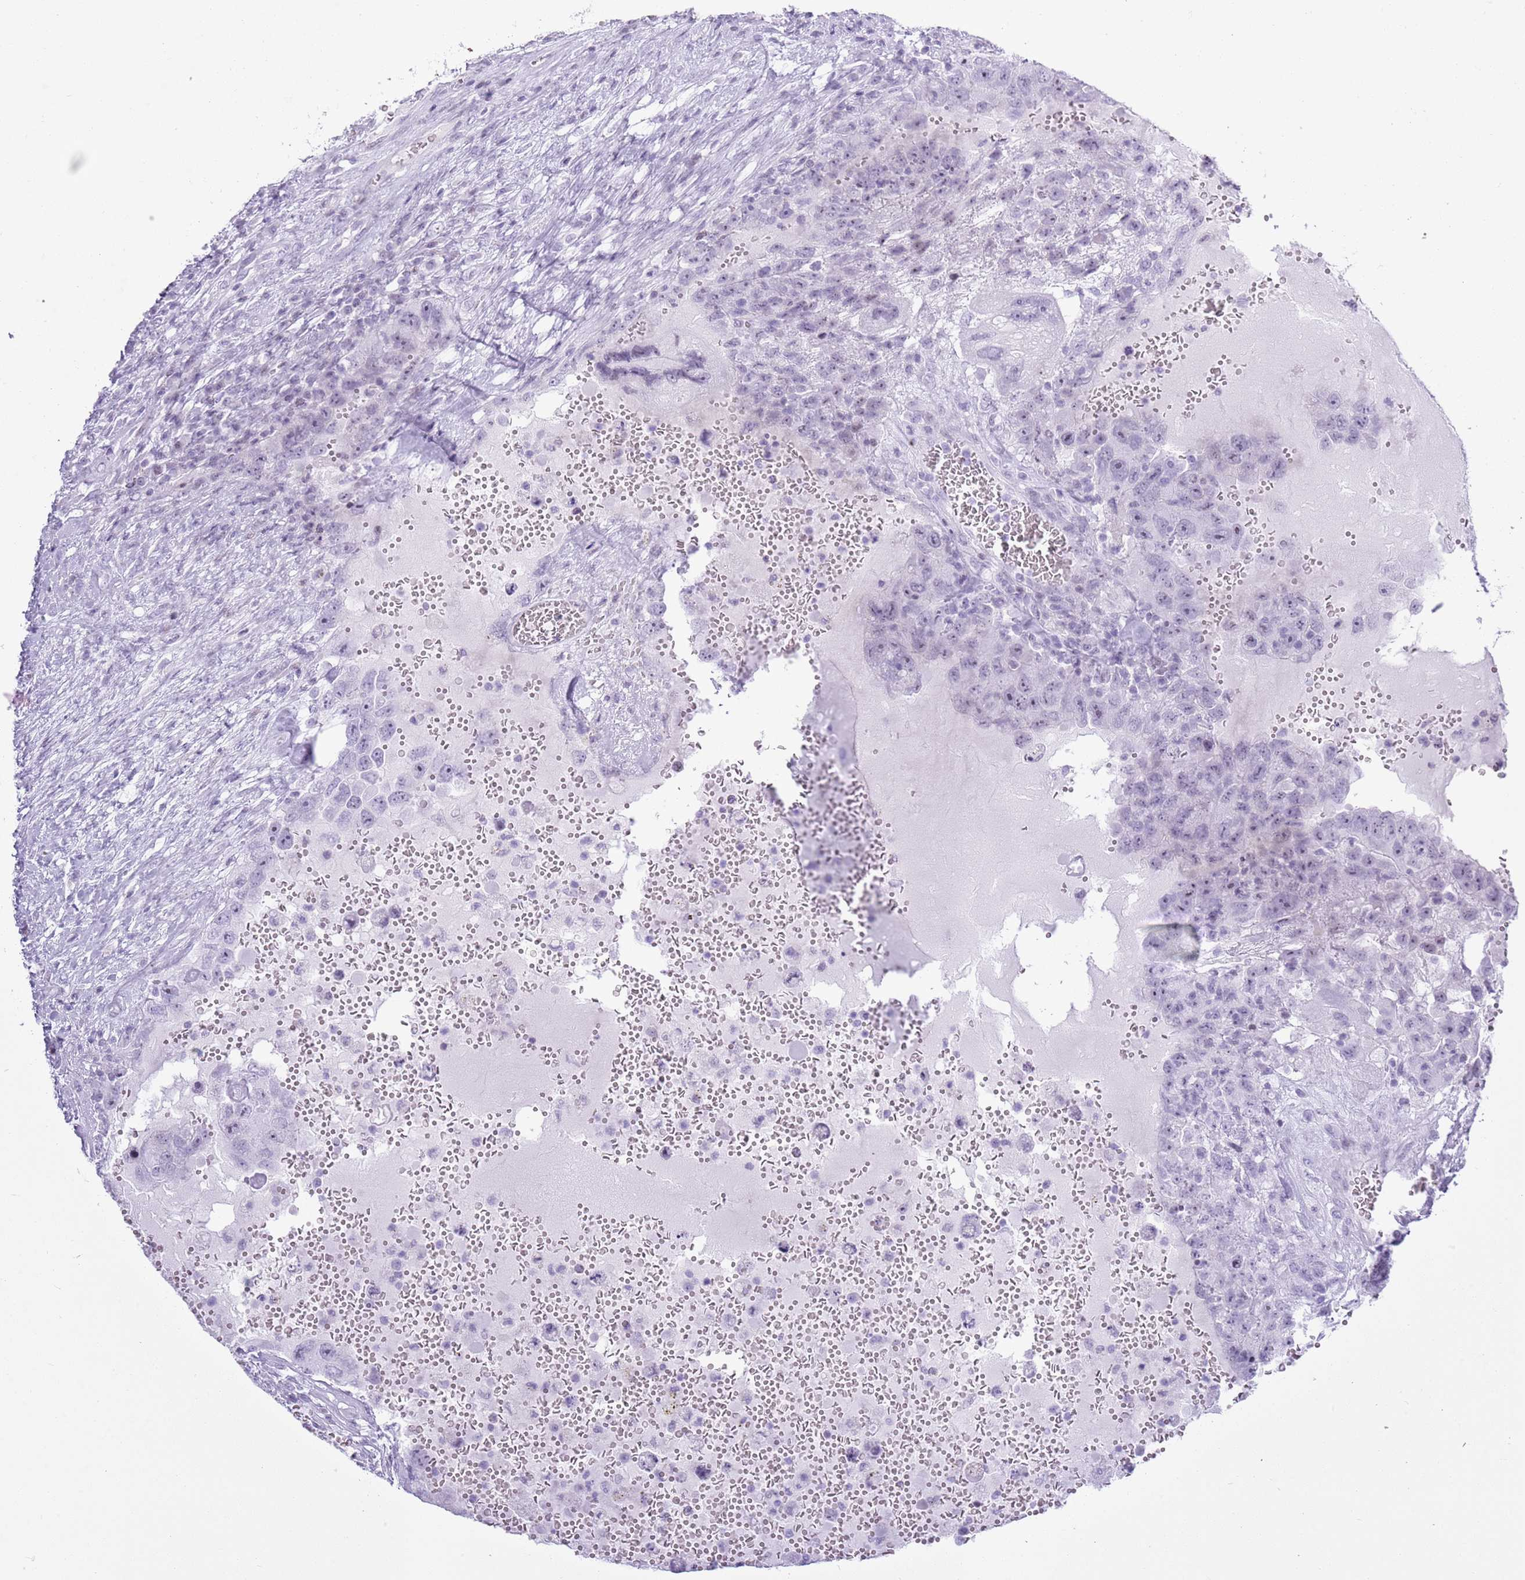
{"staining": {"intensity": "negative", "quantity": "none", "location": "none"}, "tissue": "testis cancer", "cell_type": "Tumor cells", "image_type": "cancer", "snomed": [{"axis": "morphology", "description": "Carcinoma, Embryonal, NOS"}, {"axis": "topography", "description": "Testis"}], "caption": "This histopathology image is of testis cancer (embryonal carcinoma) stained with IHC to label a protein in brown with the nuclei are counter-stained blue. There is no positivity in tumor cells.", "gene": "ASIP", "patient": {"sex": "male", "age": 26}}